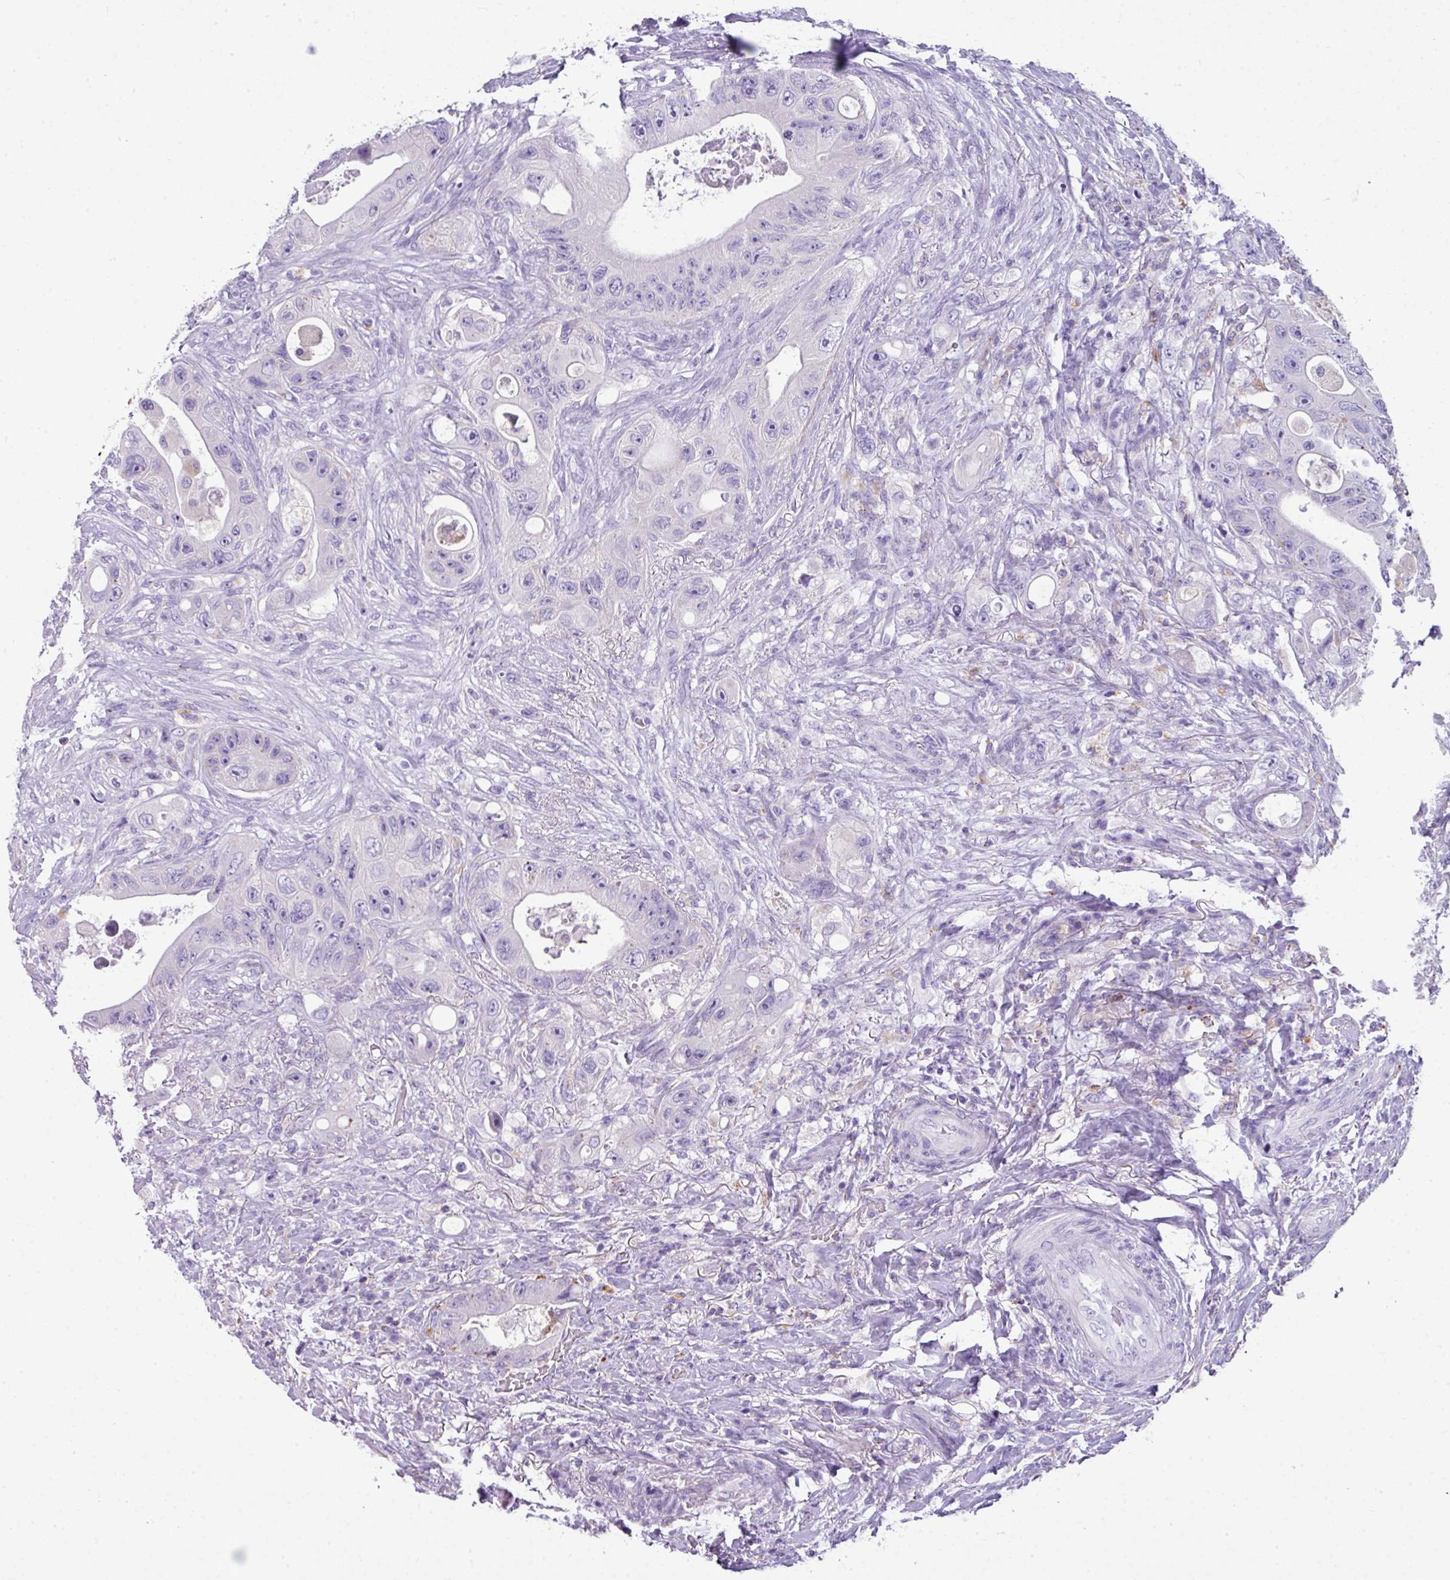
{"staining": {"intensity": "negative", "quantity": "none", "location": "none"}, "tissue": "colorectal cancer", "cell_type": "Tumor cells", "image_type": "cancer", "snomed": [{"axis": "morphology", "description": "Adenocarcinoma, NOS"}, {"axis": "topography", "description": "Colon"}], "caption": "A high-resolution image shows immunohistochemistry (IHC) staining of colorectal cancer (adenocarcinoma), which exhibits no significant positivity in tumor cells.", "gene": "ZNF568", "patient": {"sex": "female", "age": 46}}